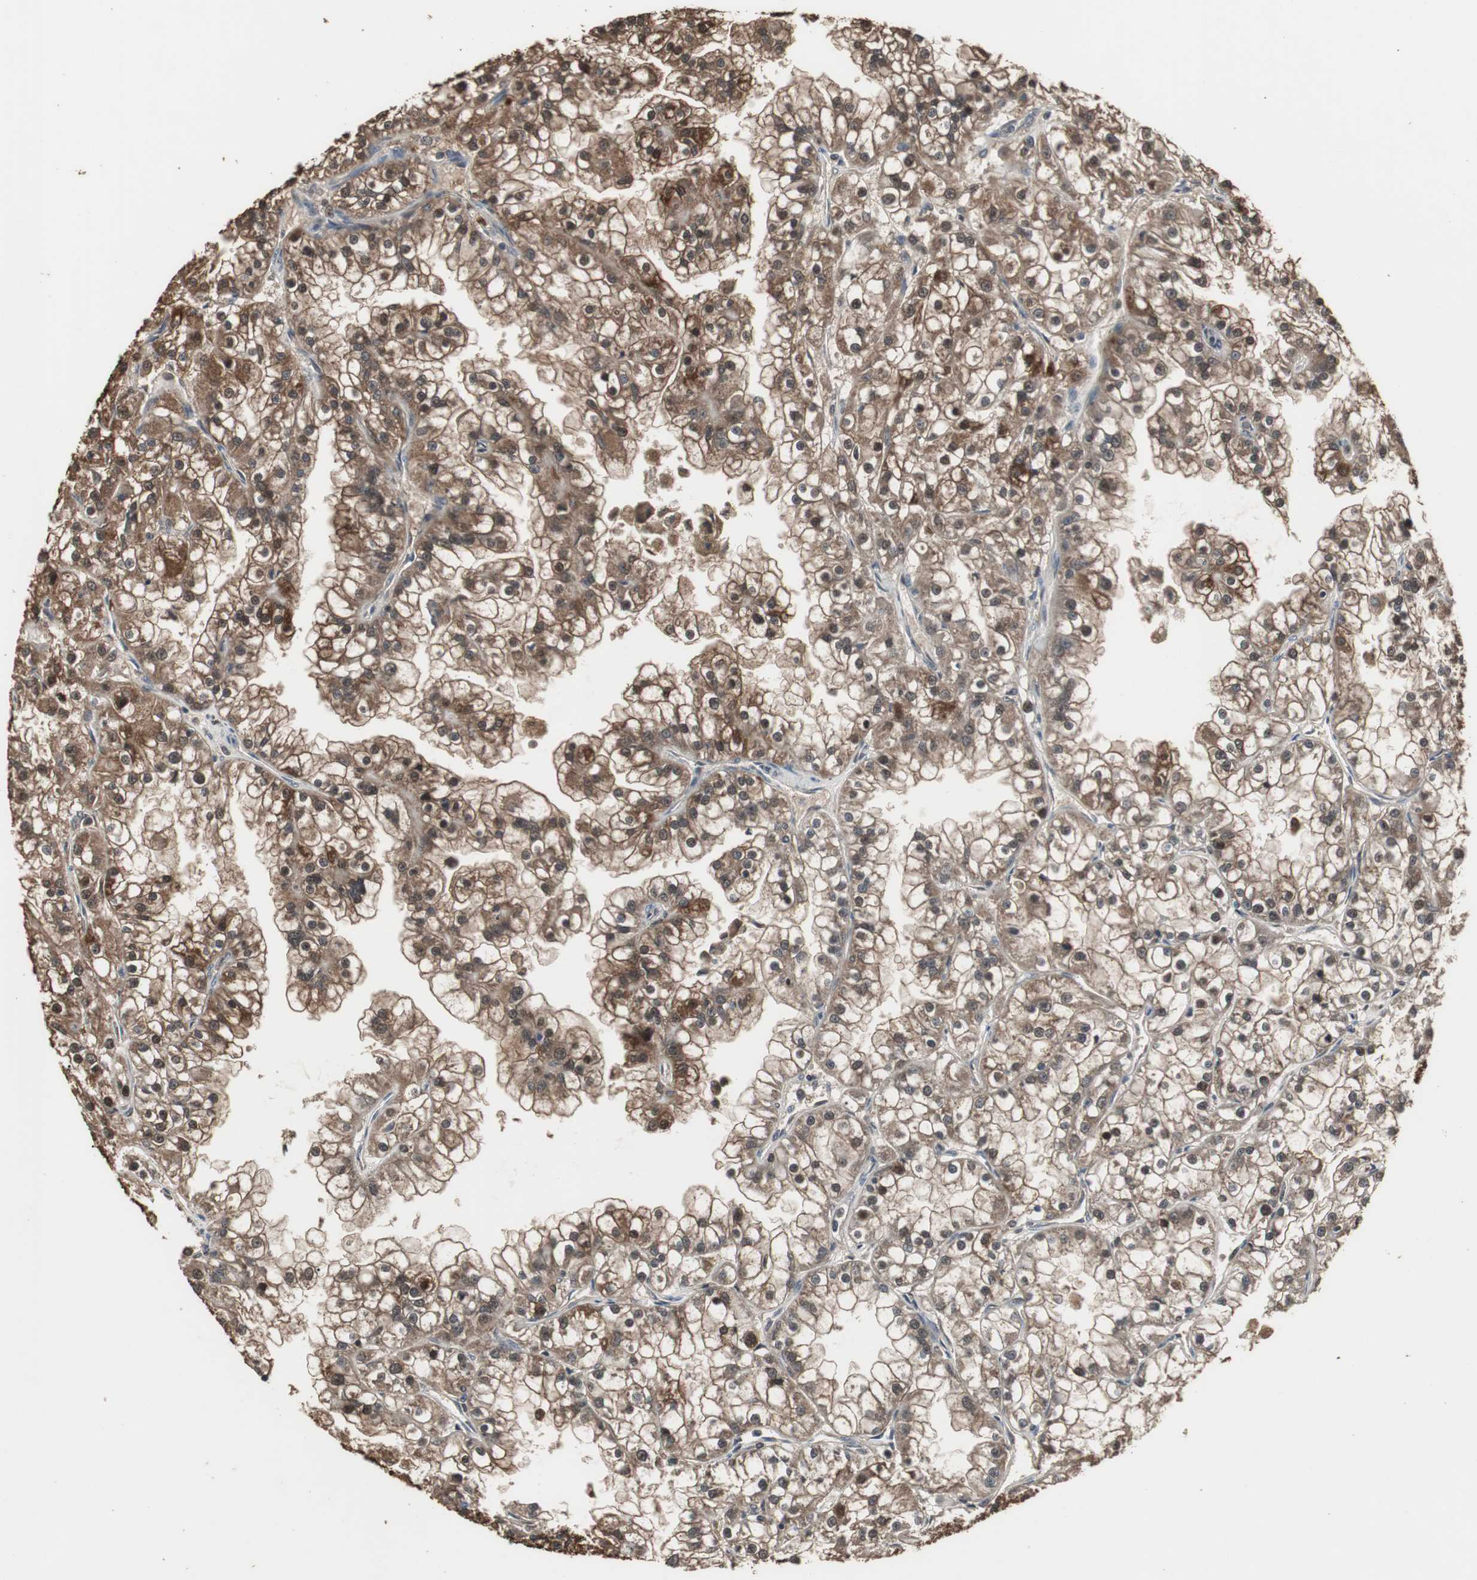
{"staining": {"intensity": "strong", "quantity": ">75%", "location": "cytoplasmic/membranous"}, "tissue": "renal cancer", "cell_type": "Tumor cells", "image_type": "cancer", "snomed": [{"axis": "morphology", "description": "Adenocarcinoma, NOS"}, {"axis": "topography", "description": "Kidney"}], "caption": "DAB immunohistochemical staining of renal cancer (adenocarcinoma) exhibits strong cytoplasmic/membranous protein expression in about >75% of tumor cells.", "gene": "HPRT1", "patient": {"sex": "female", "age": 52}}